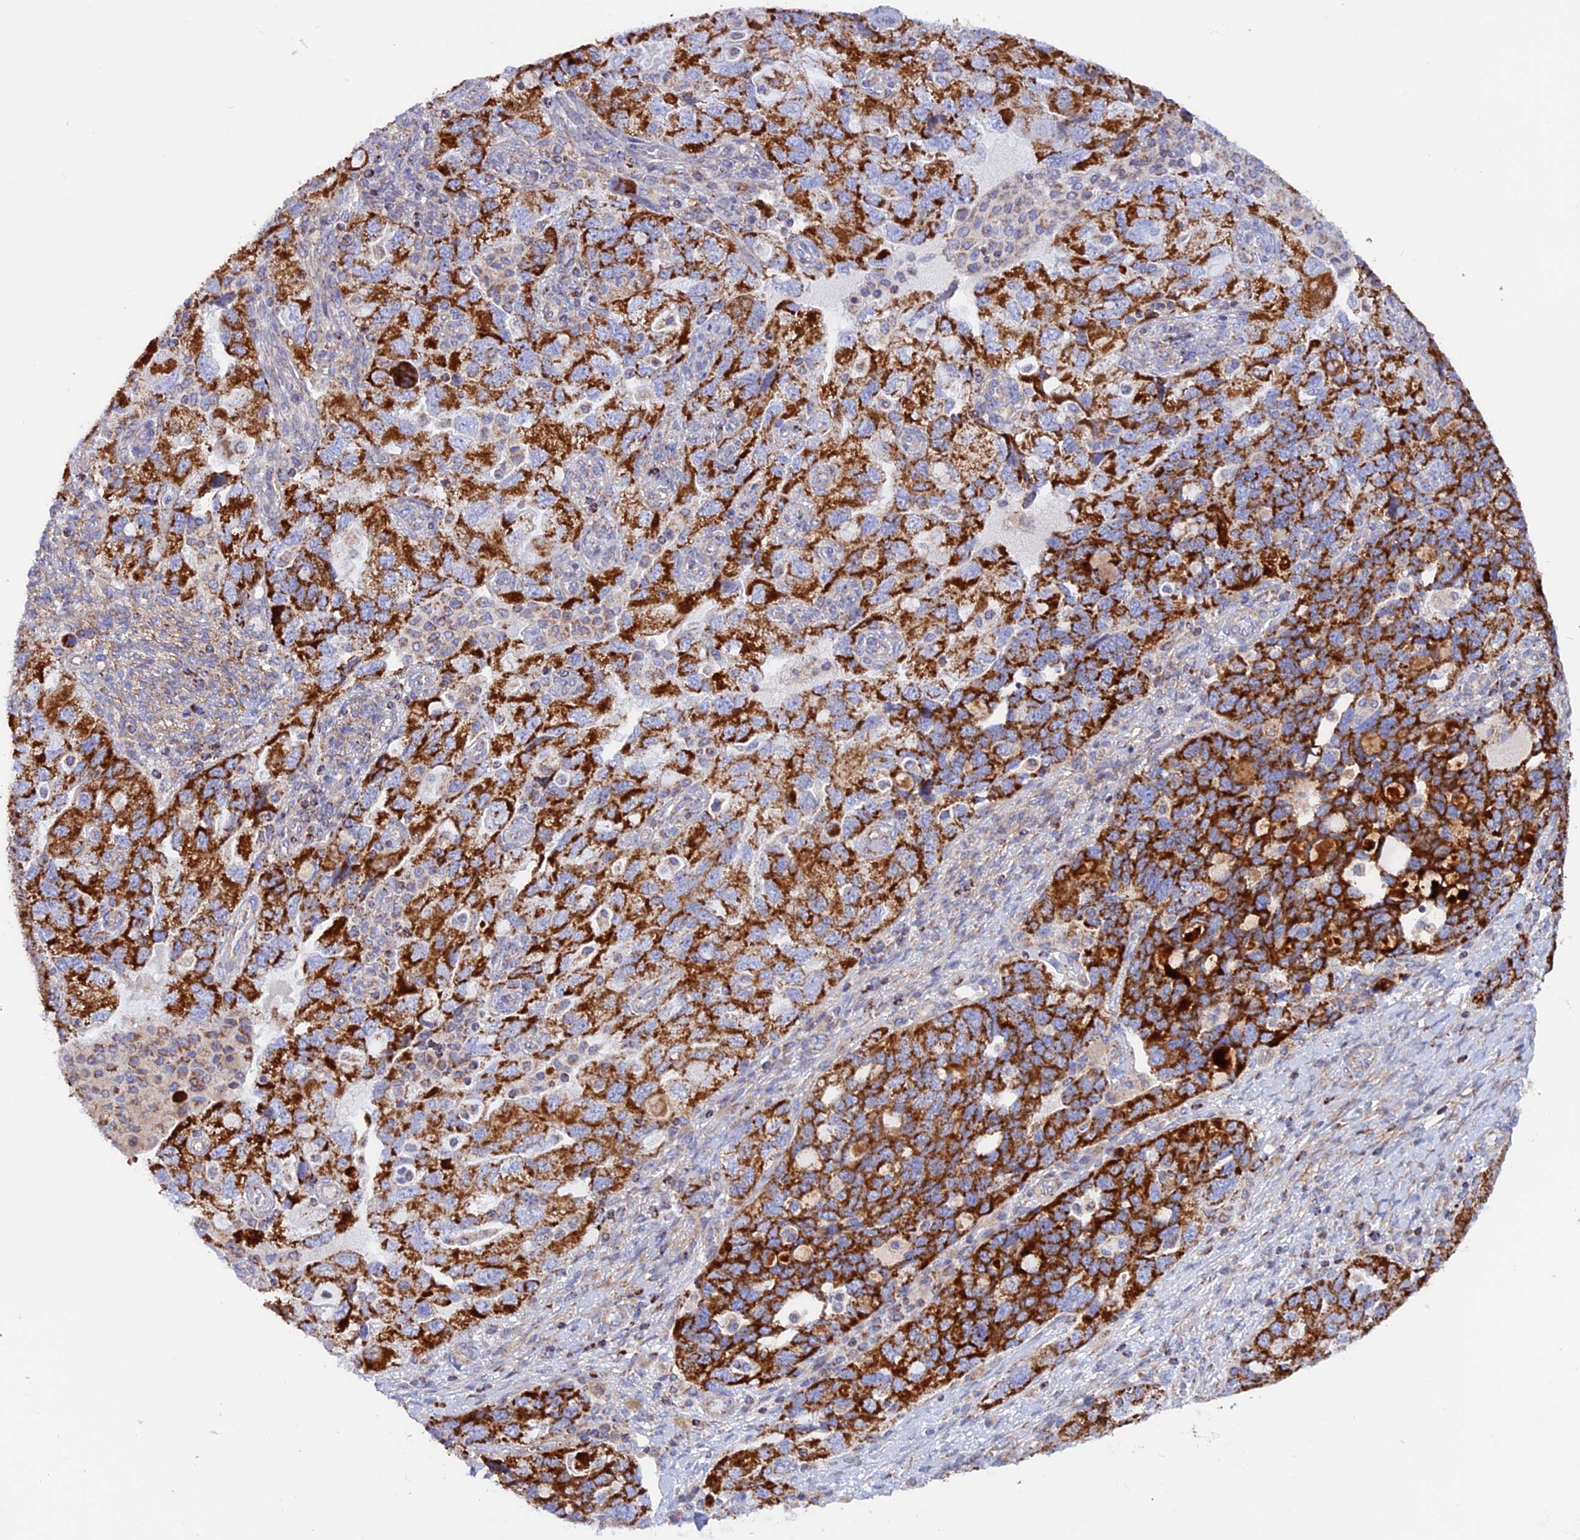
{"staining": {"intensity": "strong", "quantity": ">75%", "location": "cytoplasmic/membranous"}, "tissue": "ovarian cancer", "cell_type": "Tumor cells", "image_type": "cancer", "snomed": [{"axis": "morphology", "description": "Carcinoma, endometroid"}, {"axis": "topography", "description": "Ovary"}], "caption": "Ovarian endometroid carcinoma stained with a brown dye demonstrates strong cytoplasmic/membranous positive expression in approximately >75% of tumor cells.", "gene": "GCDH", "patient": {"sex": "female", "age": 51}}